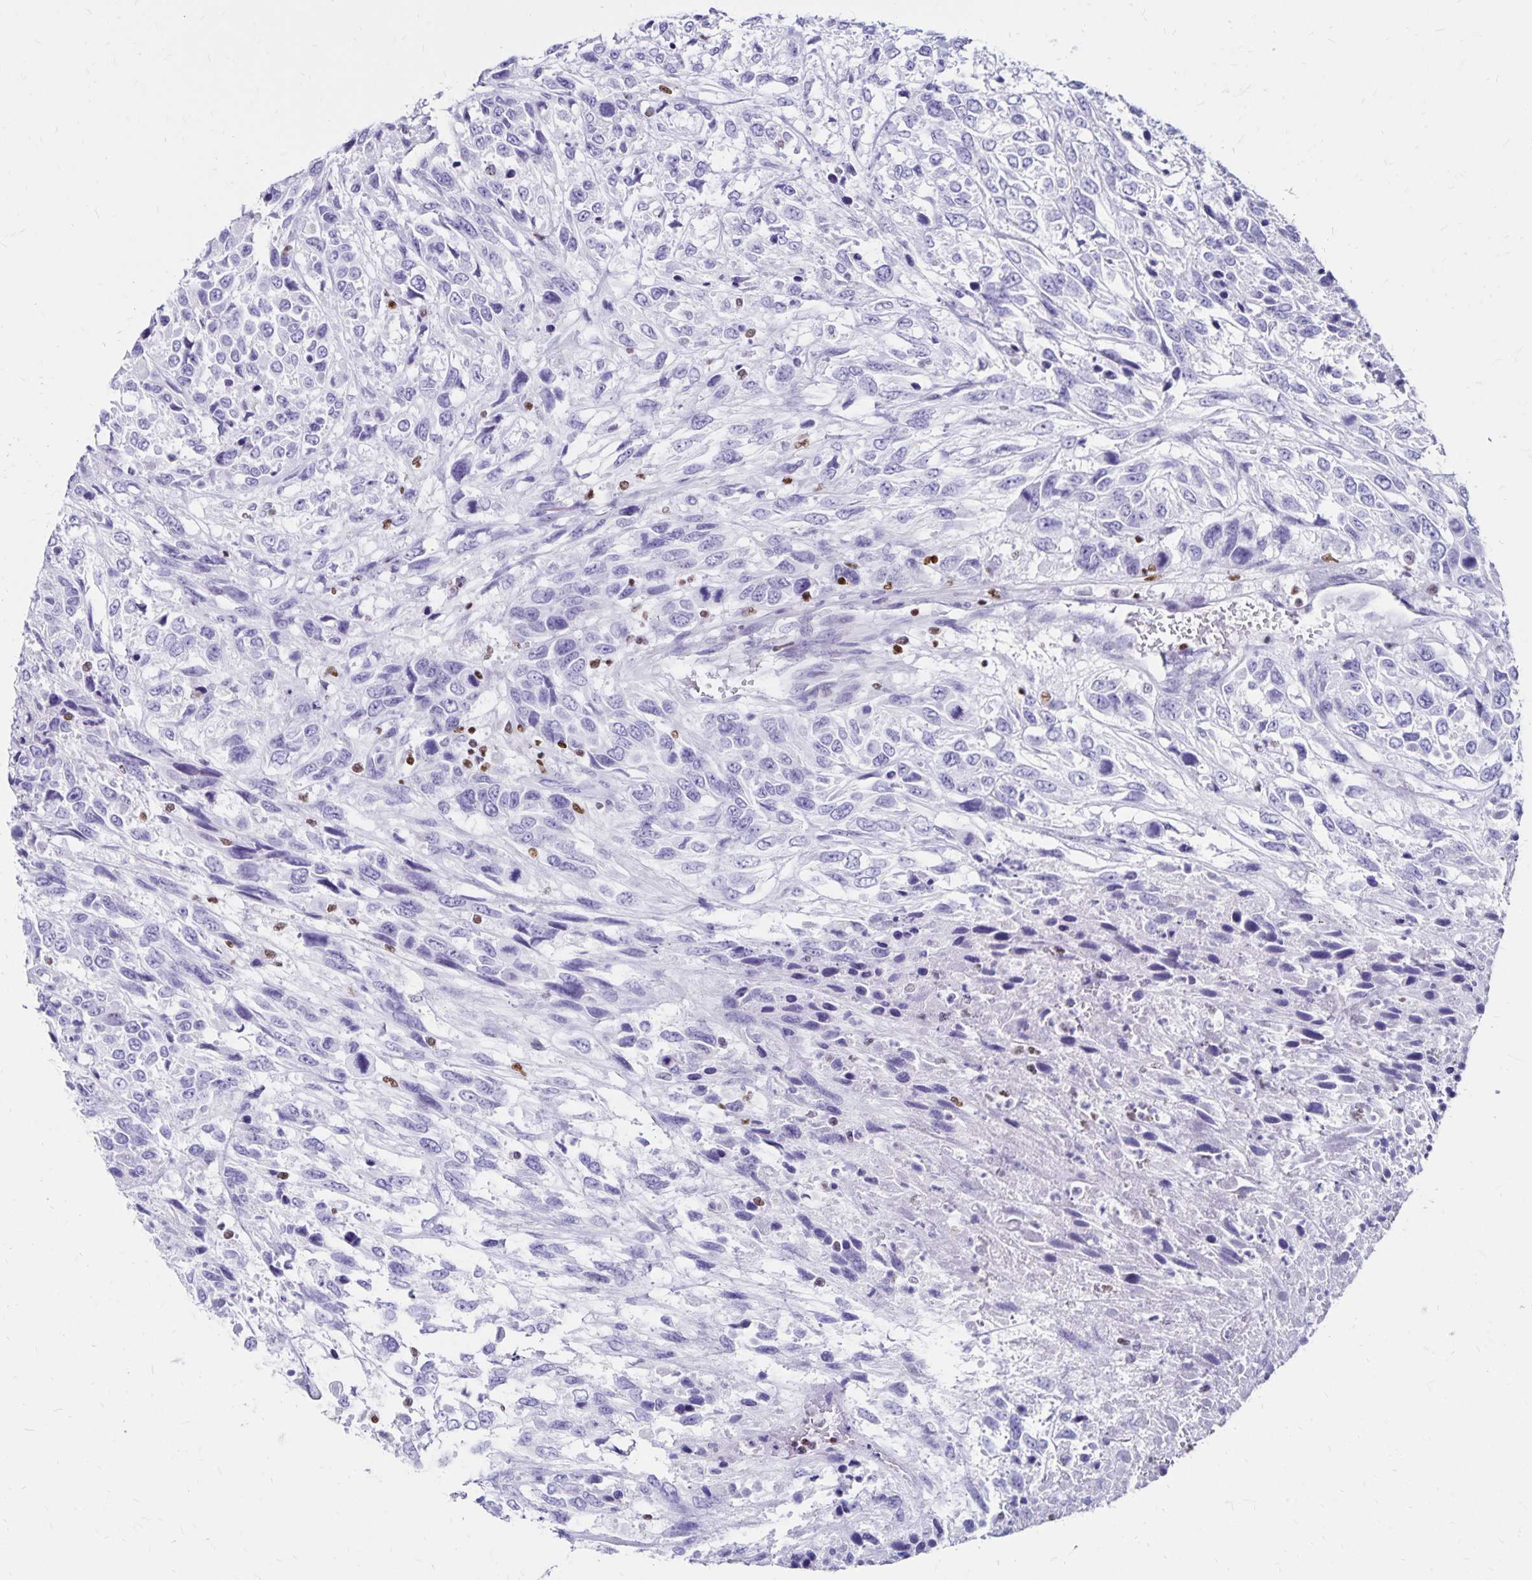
{"staining": {"intensity": "negative", "quantity": "none", "location": "none"}, "tissue": "urothelial cancer", "cell_type": "Tumor cells", "image_type": "cancer", "snomed": [{"axis": "morphology", "description": "Urothelial carcinoma, High grade"}, {"axis": "topography", "description": "Urinary bladder"}], "caption": "This image is of urothelial carcinoma (high-grade) stained with immunohistochemistry (IHC) to label a protein in brown with the nuclei are counter-stained blue. There is no positivity in tumor cells.", "gene": "IKZF1", "patient": {"sex": "female", "age": 70}}